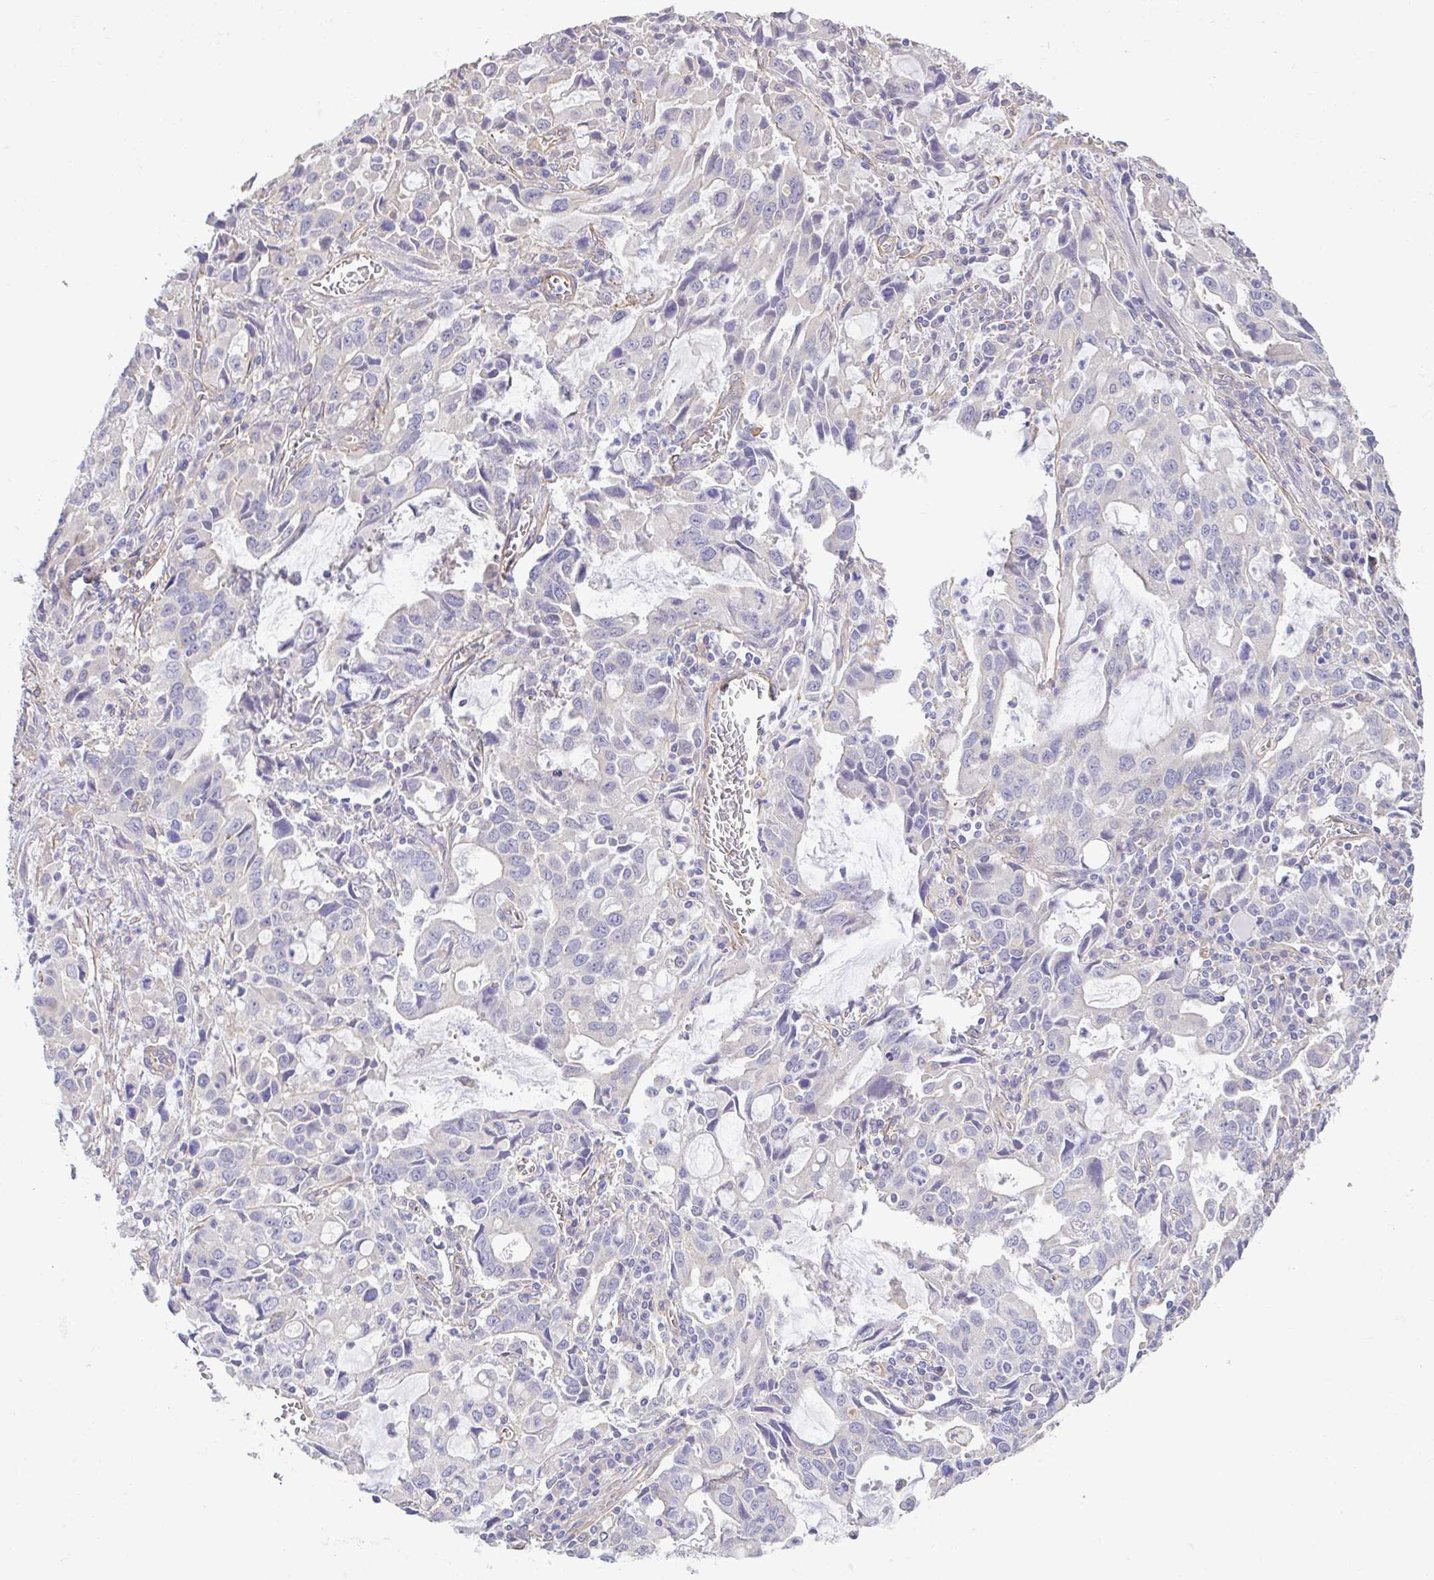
{"staining": {"intensity": "negative", "quantity": "none", "location": "none"}, "tissue": "stomach cancer", "cell_type": "Tumor cells", "image_type": "cancer", "snomed": [{"axis": "morphology", "description": "Adenocarcinoma, NOS"}, {"axis": "topography", "description": "Stomach, upper"}], "caption": "Immunohistochemistry (IHC) image of adenocarcinoma (stomach) stained for a protein (brown), which reveals no positivity in tumor cells. Nuclei are stained in blue.", "gene": "PLCD4", "patient": {"sex": "male", "age": 85}}